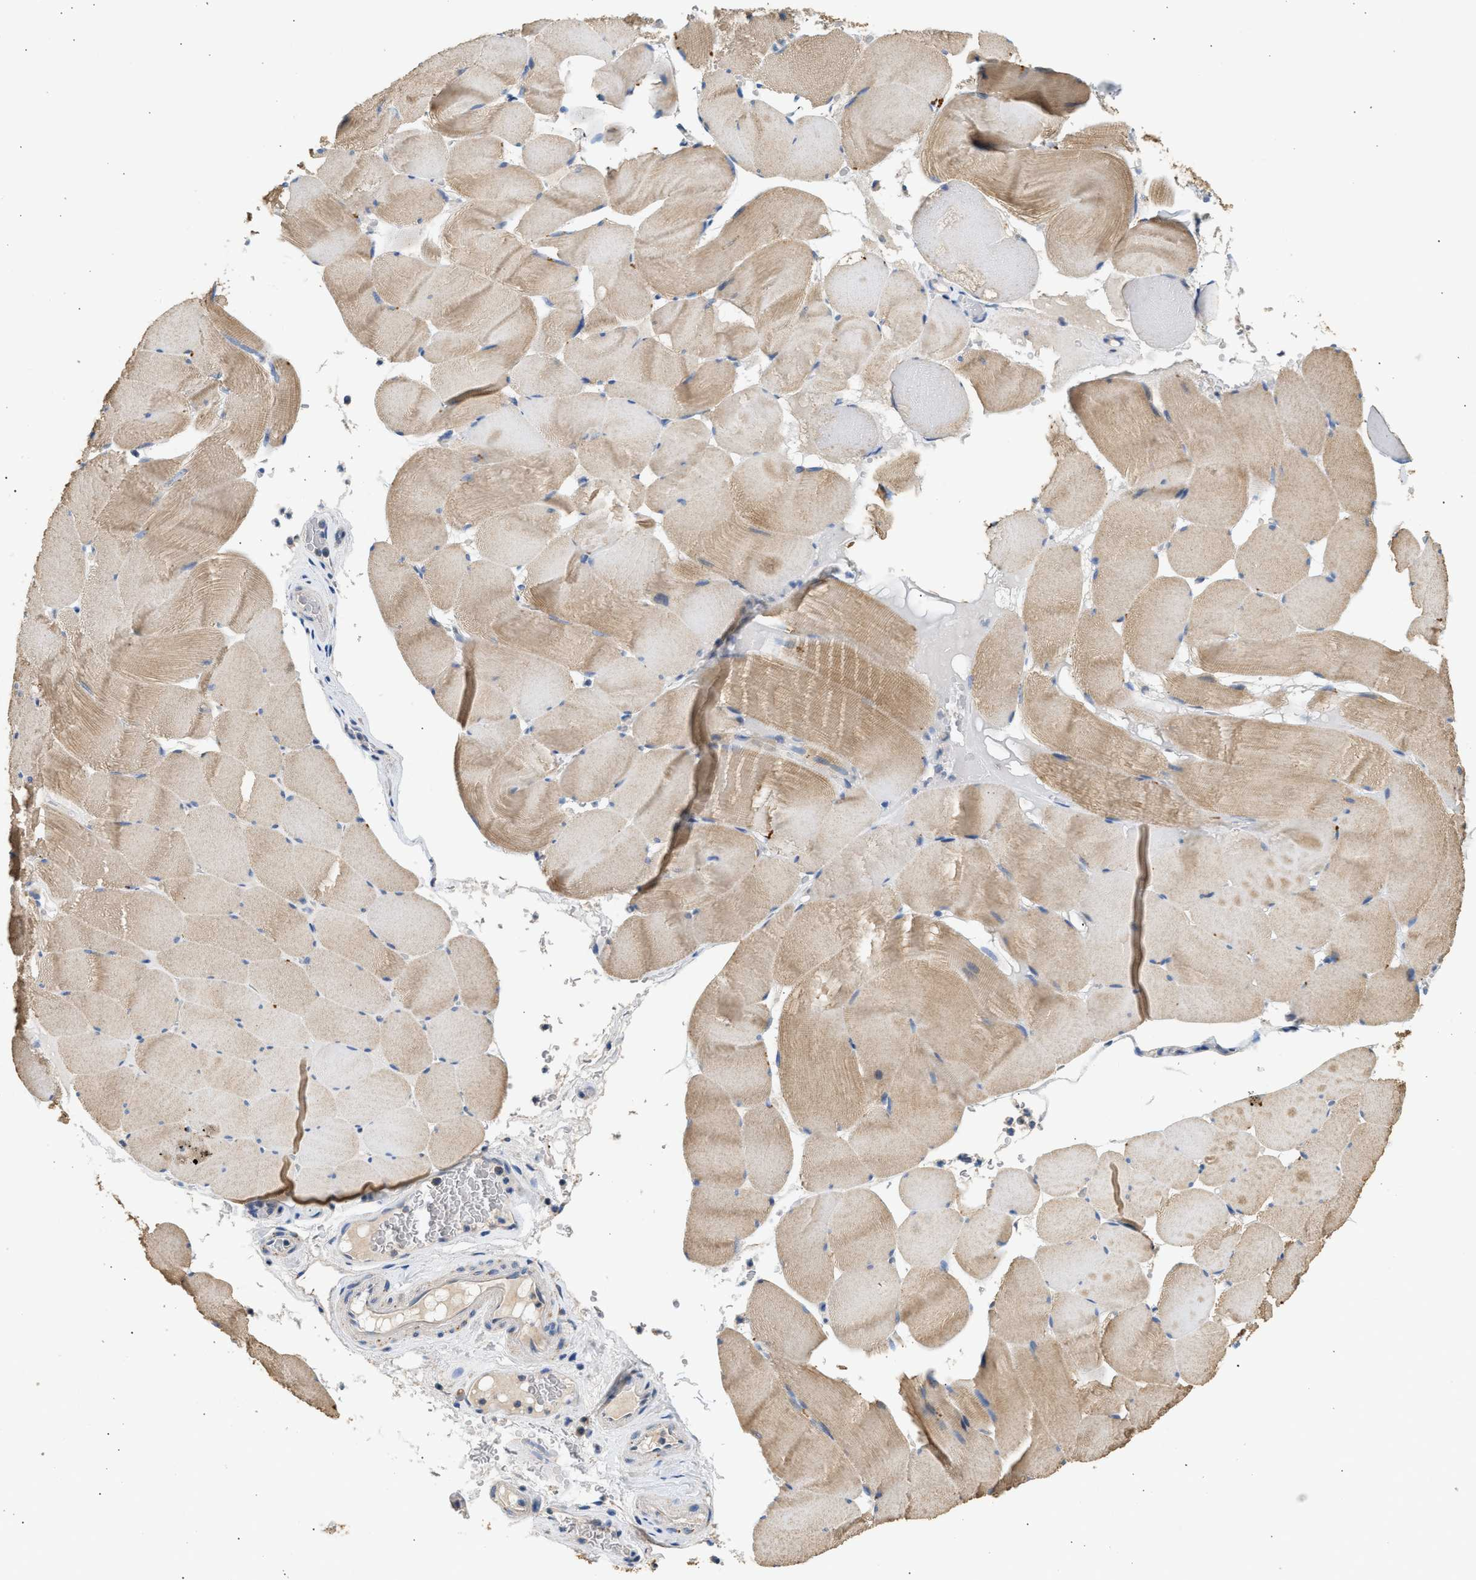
{"staining": {"intensity": "moderate", "quantity": ">75%", "location": "cytoplasmic/membranous"}, "tissue": "skeletal muscle", "cell_type": "Myocytes", "image_type": "normal", "snomed": [{"axis": "morphology", "description": "Normal tissue, NOS"}, {"axis": "topography", "description": "Skeletal muscle"}], "caption": "The immunohistochemical stain labels moderate cytoplasmic/membranous positivity in myocytes of benign skeletal muscle.", "gene": "WDR31", "patient": {"sex": "male", "age": 62}}